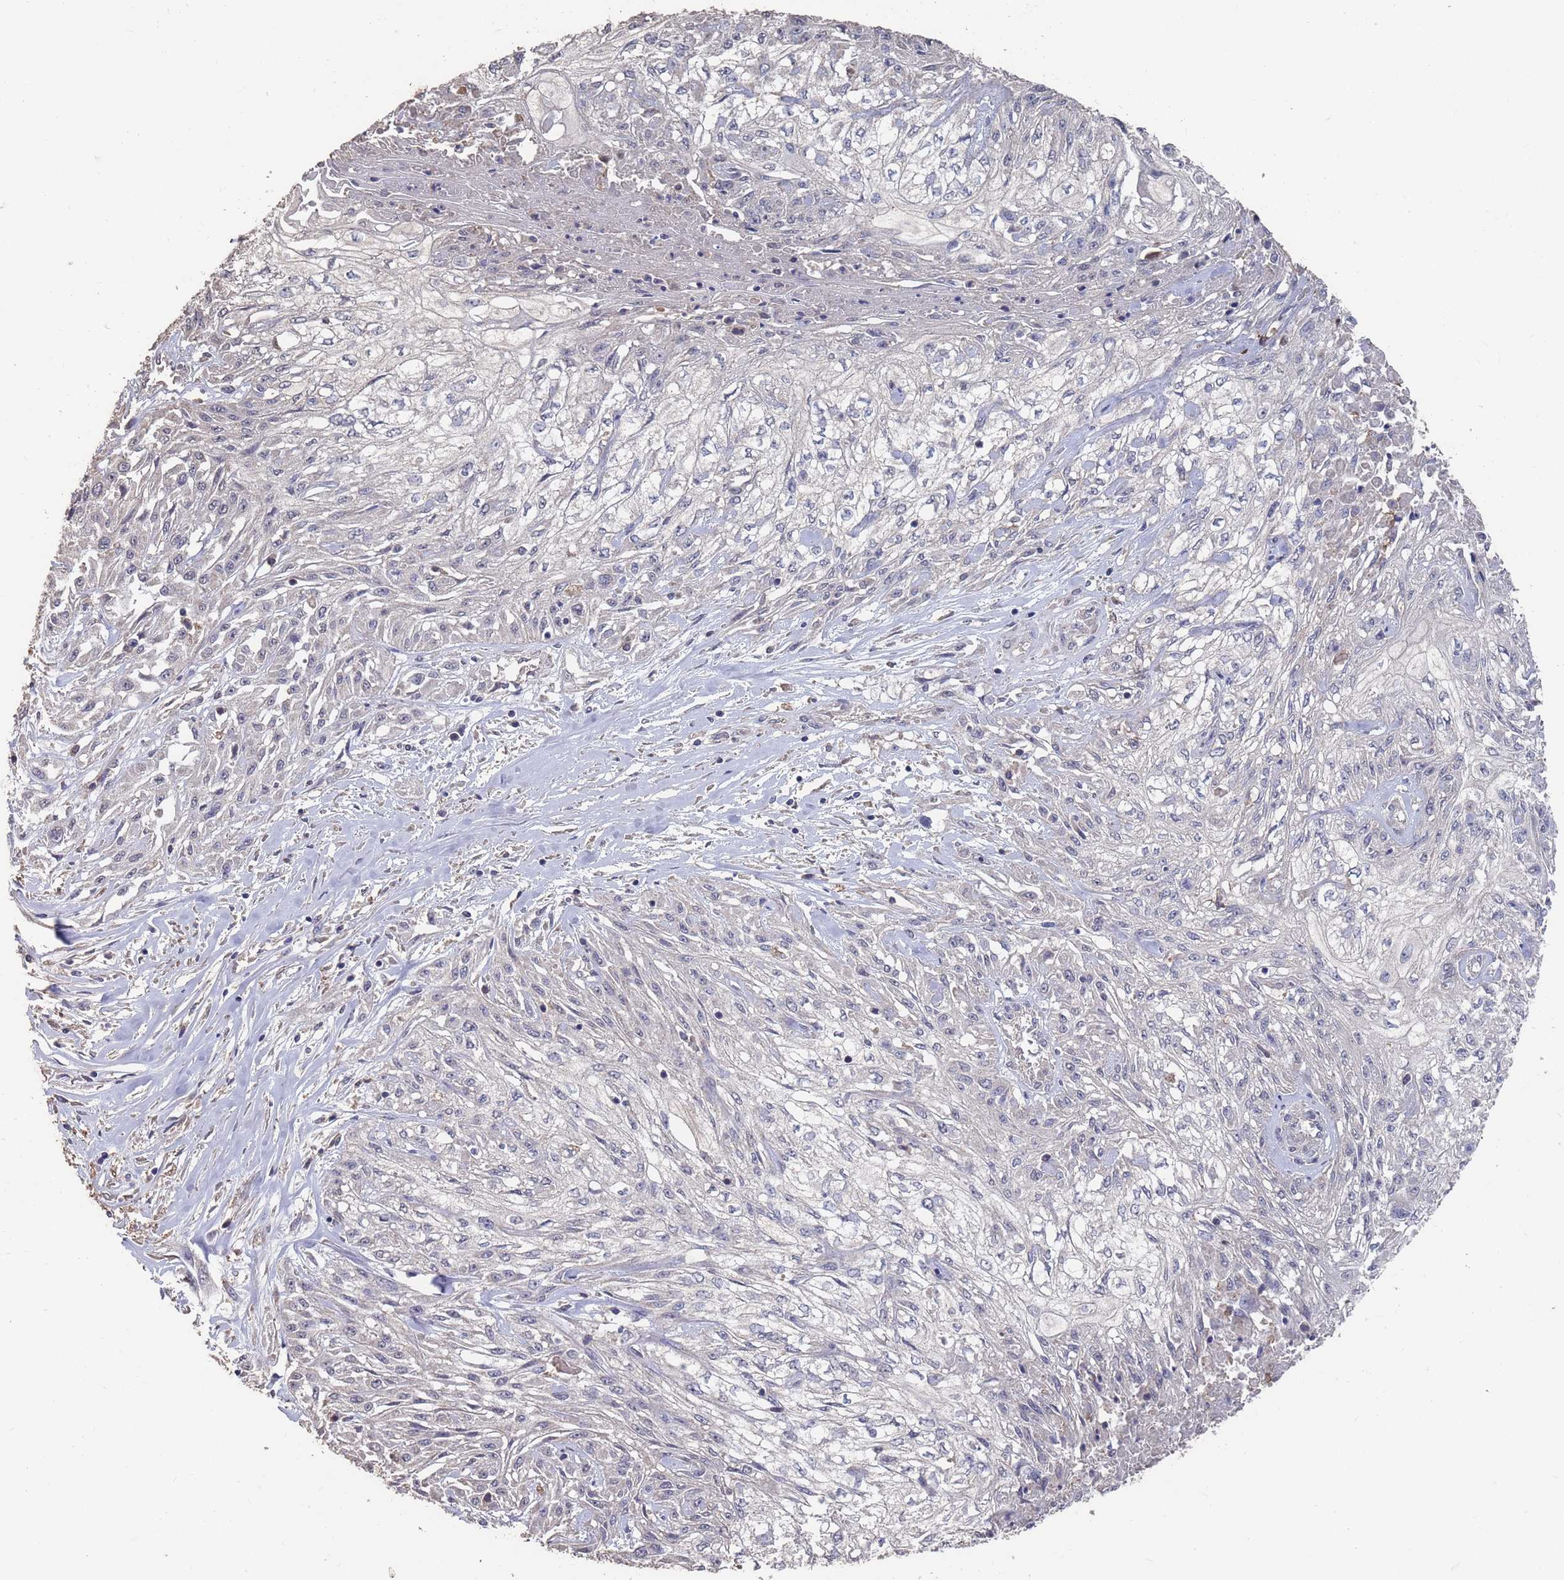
{"staining": {"intensity": "negative", "quantity": "none", "location": "none"}, "tissue": "skin cancer", "cell_type": "Tumor cells", "image_type": "cancer", "snomed": [{"axis": "morphology", "description": "Squamous cell carcinoma, NOS"}, {"axis": "morphology", "description": "Squamous cell carcinoma, metastatic, NOS"}, {"axis": "topography", "description": "Skin"}, {"axis": "topography", "description": "Lymph node"}], "caption": "Tumor cells are negative for brown protein staining in skin cancer.", "gene": "BTBD18", "patient": {"sex": "male", "age": 75}}